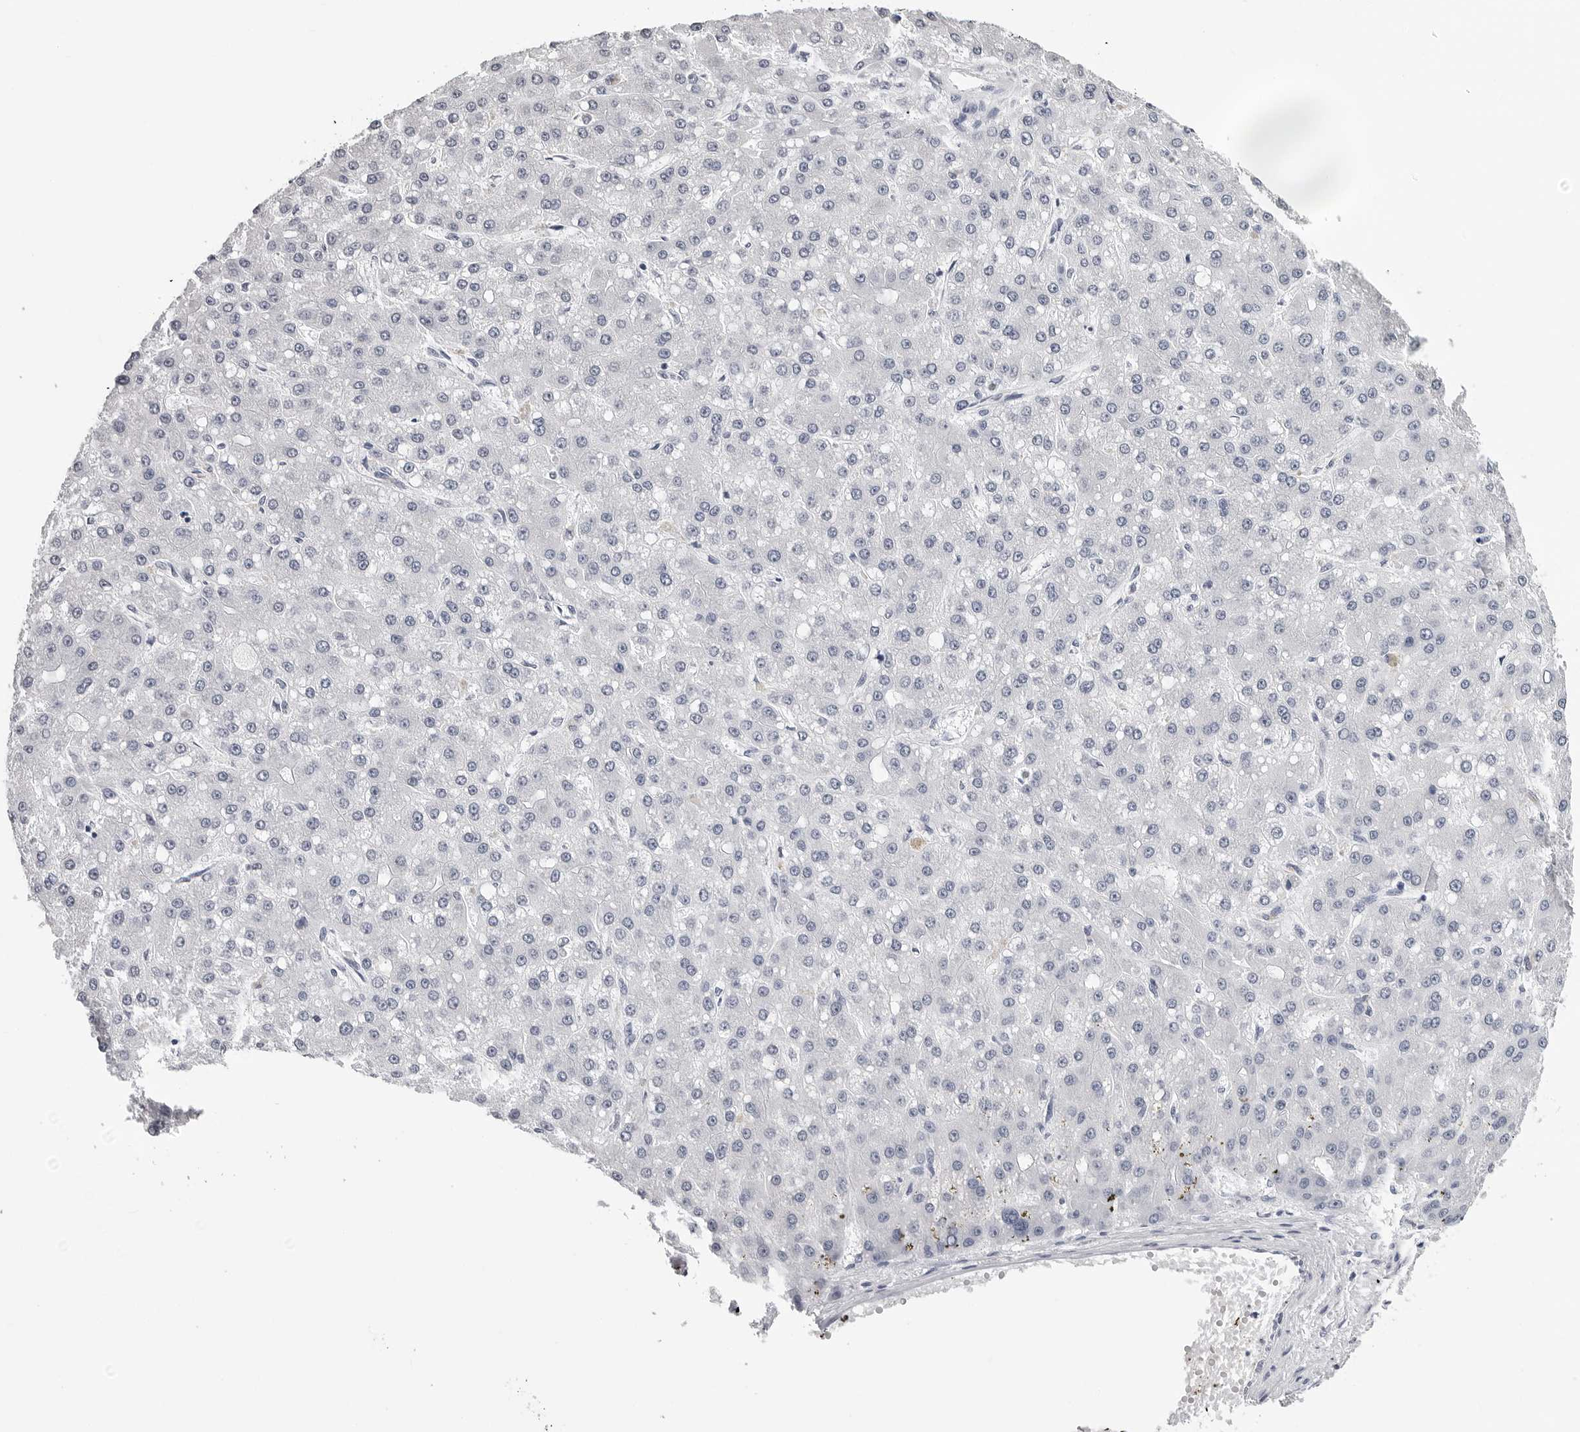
{"staining": {"intensity": "negative", "quantity": "none", "location": "none"}, "tissue": "liver cancer", "cell_type": "Tumor cells", "image_type": "cancer", "snomed": [{"axis": "morphology", "description": "Carcinoma, Hepatocellular, NOS"}, {"axis": "topography", "description": "Liver"}], "caption": "Image shows no protein expression in tumor cells of liver cancer tissue. Nuclei are stained in blue.", "gene": "GNL2", "patient": {"sex": "male", "age": 67}}